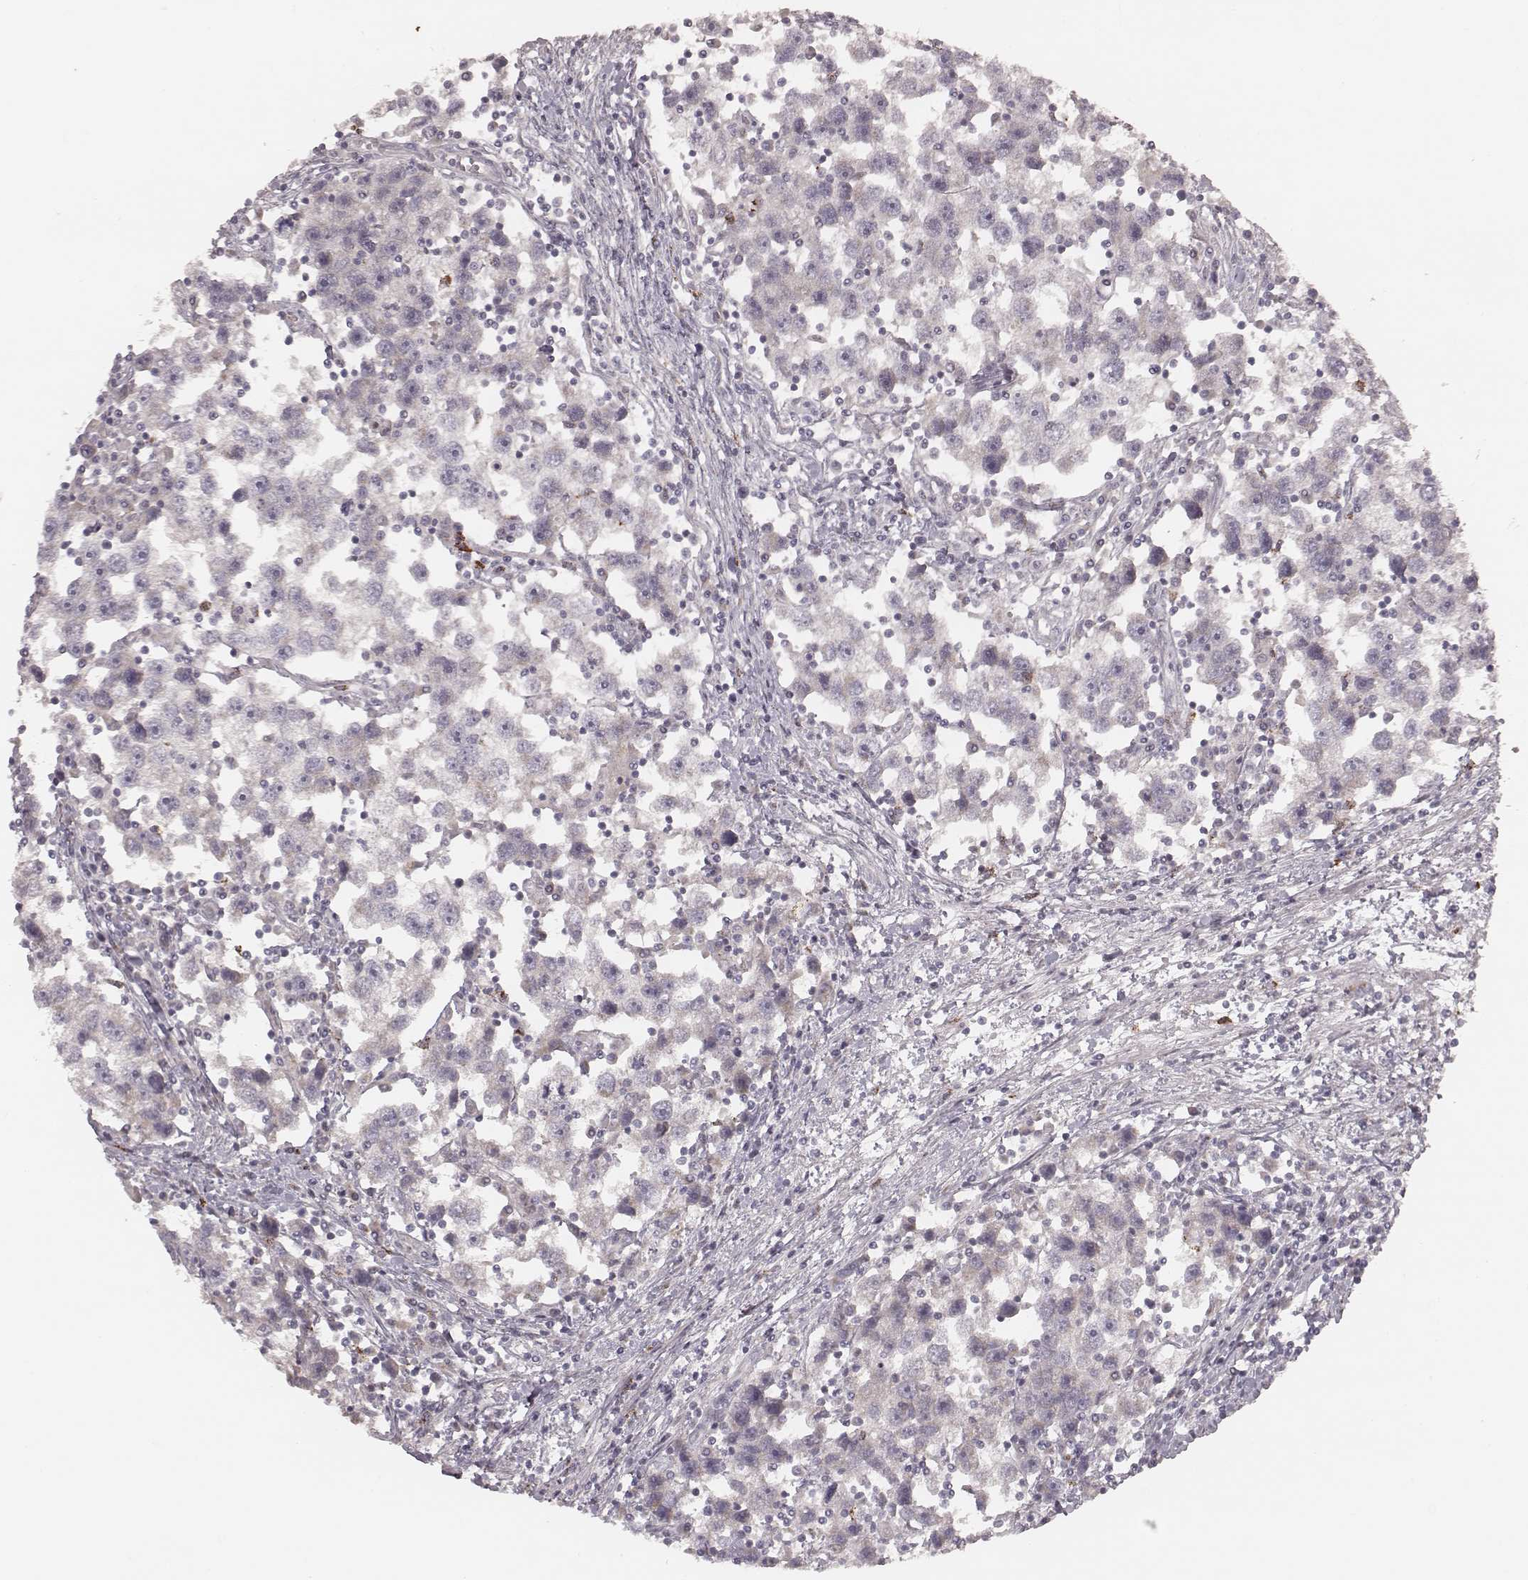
{"staining": {"intensity": "negative", "quantity": "none", "location": "none"}, "tissue": "testis cancer", "cell_type": "Tumor cells", "image_type": "cancer", "snomed": [{"axis": "morphology", "description": "Seminoma, NOS"}, {"axis": "topography", "description": "Testis"}], "caption": "A histopathology image of human testis cancer (seminoma) is negative for staining in tumor cells.", "gene": "ABCA7", "patient": {"sex": "male", "age": 30}}